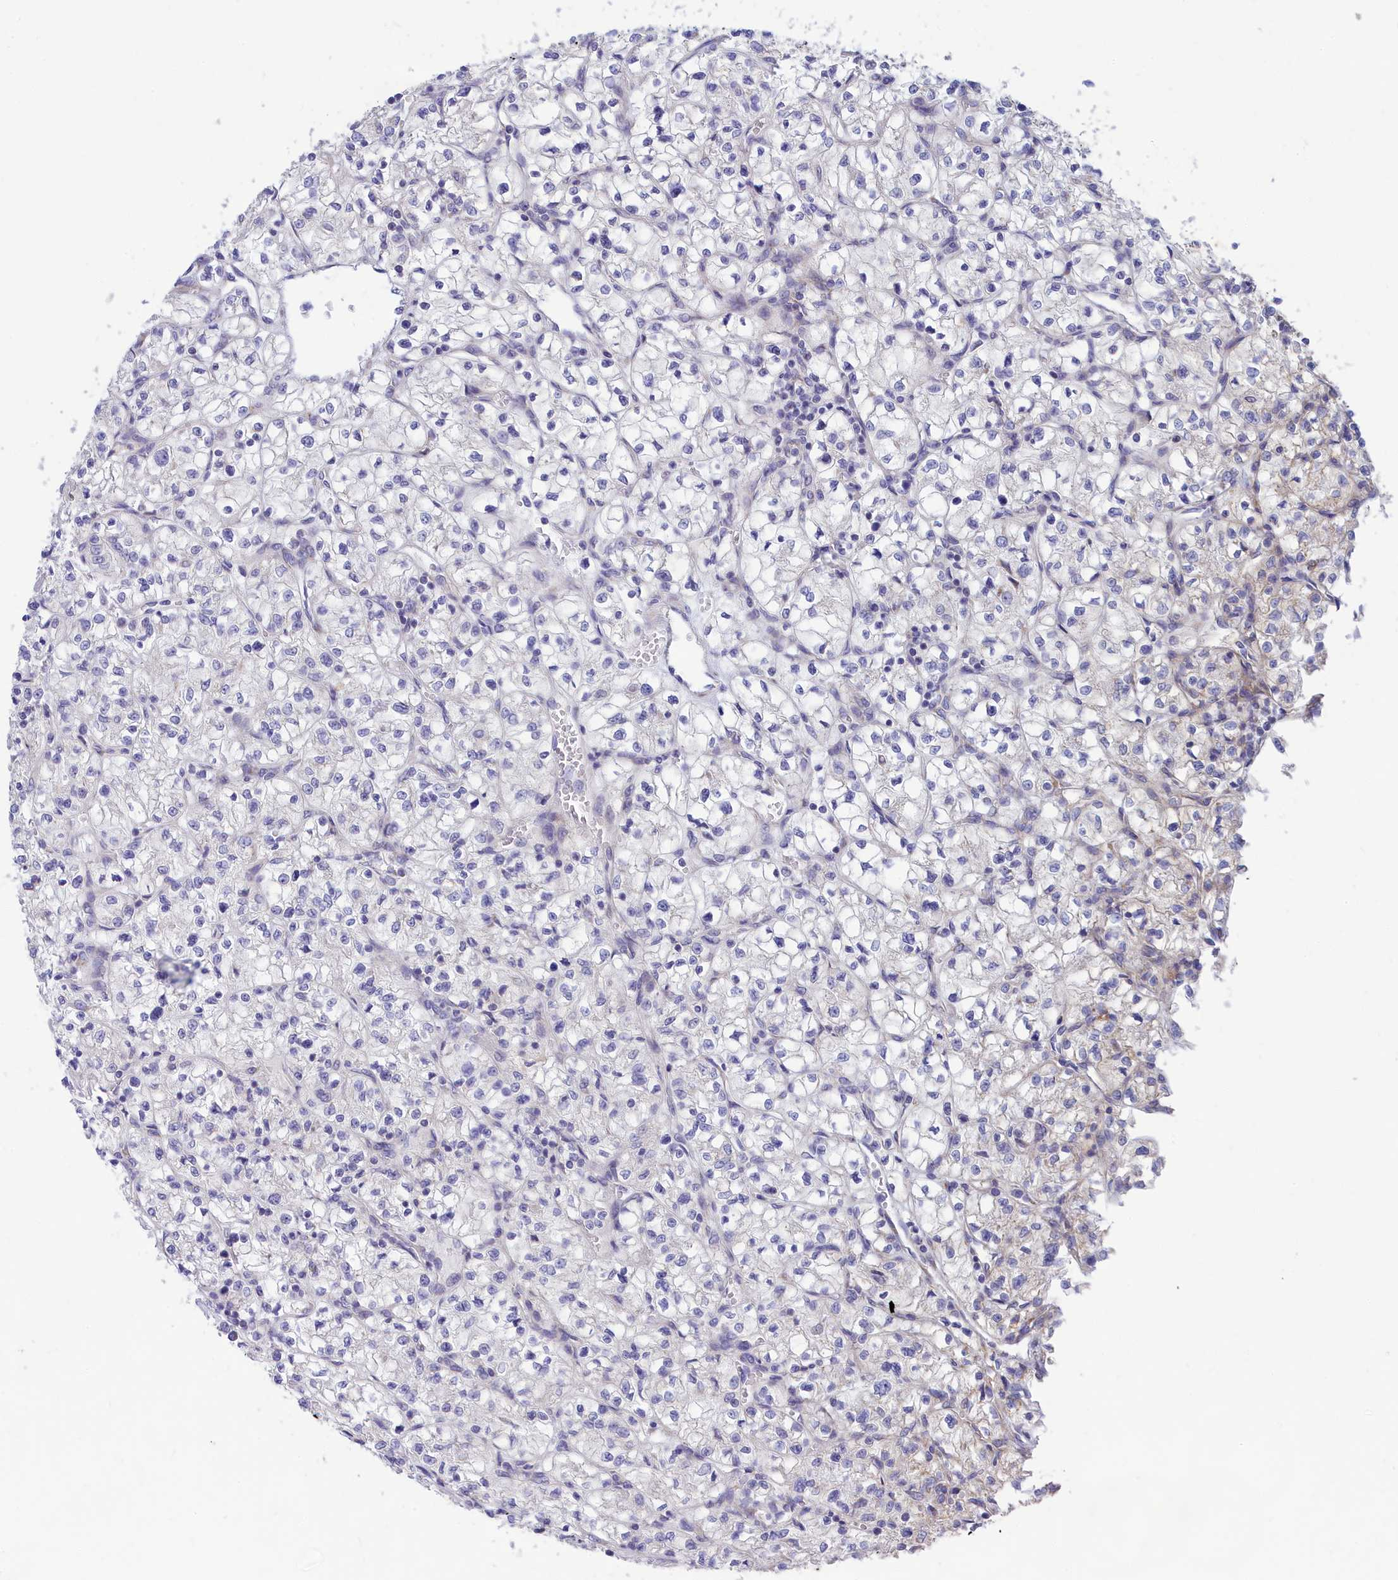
{"staining": {"intensity": "negative", "quantity": "none", "location": "none"}, "tissue": "renal cancer", "cell_type": "Tumor cells", "image_type": "cancer", "snomed": [{"axis": "morphology", "description": "Adenocarcinoma, NOS"}, {"axis": "topography", "description": "Kidney"}], "caption": "Histopathology image shows no protein staining in tumor cells of adenocarcinoma (renal) tissue.", "gene": "TMEM30B", "patient": {"sex": "female", "age": 64}}